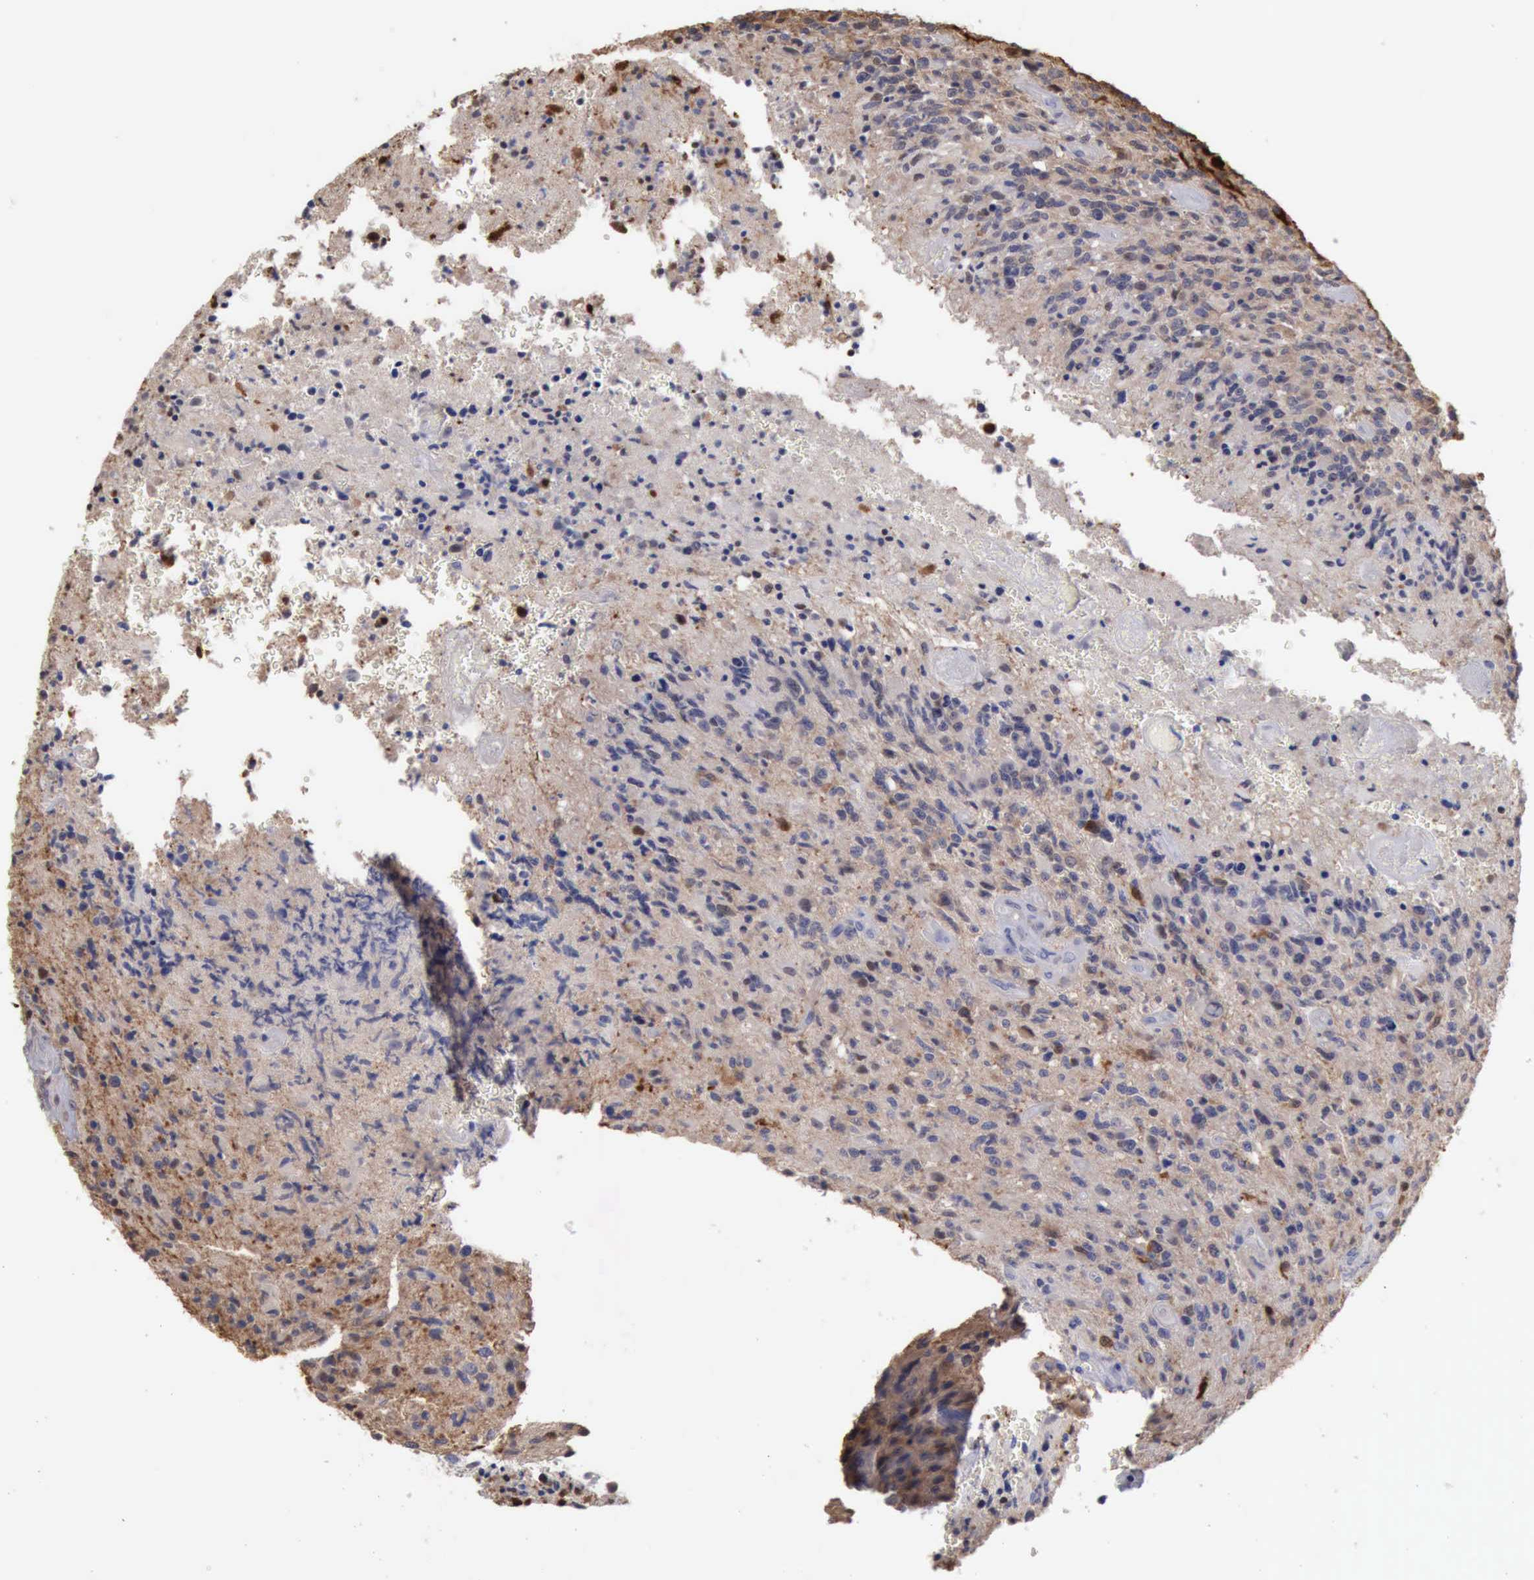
{"staining": {"intensity": "strong", "quantity": "25%-75%", "location": "nuclear"}, "tissue": "glioma", "cell_type": "Tumor cells", "image_type": "cancer", "snomed": [{"axis": "morphology", "description": "Glioma, malignant, High grade"}, {"axis": "topography", "description": "Brain"}], "caption": "Tumor cells demonstrate high levels of strong nuclear expression in approximately 25%-75% of cells in glioma.", "gene": "STAT1", "patient": {"sex": "male", "age": 36}}